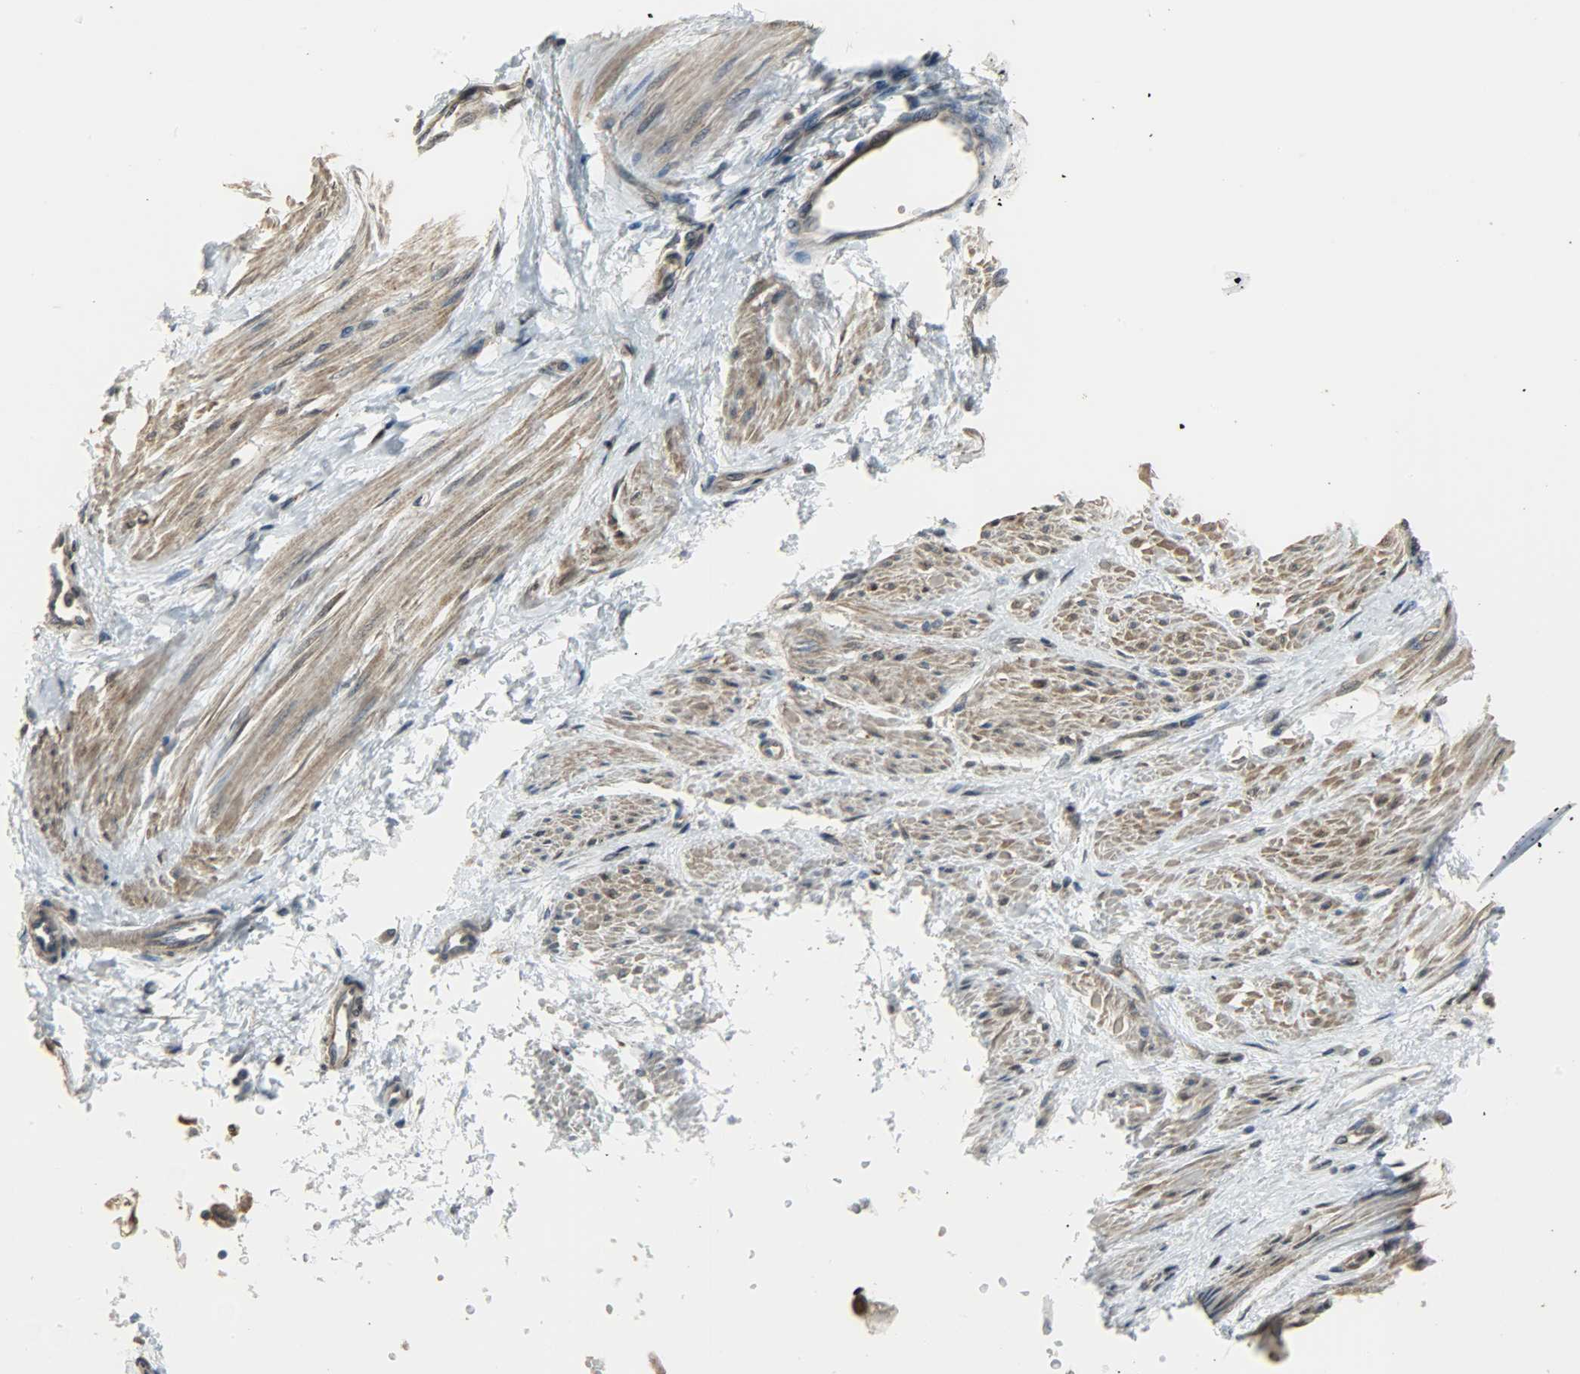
{"staining": {"intensity": "moderate", "quantity": ">75%", "location": "cytoplasmic/membranous,nuclear"}, "tissue": "smooth muscle", "cell_type": "Smooth muscle cells", "image_type": "normal", "snomed": [{"axis": "morphology", "description": "Normal tissue, NOS"}, {"axis": "topography", "description": "Smooth muscle"}, {"axis": "topography", "description": "Uterus"}], "caption": "Protein expression analysis of benign smooth muscle displays moderate cytoplasmic/membranous,nuclear positivity in about >75% of smooth muscle cells.", "gene": "LDHB", "patient": {"sex": "female", "age": 39}}